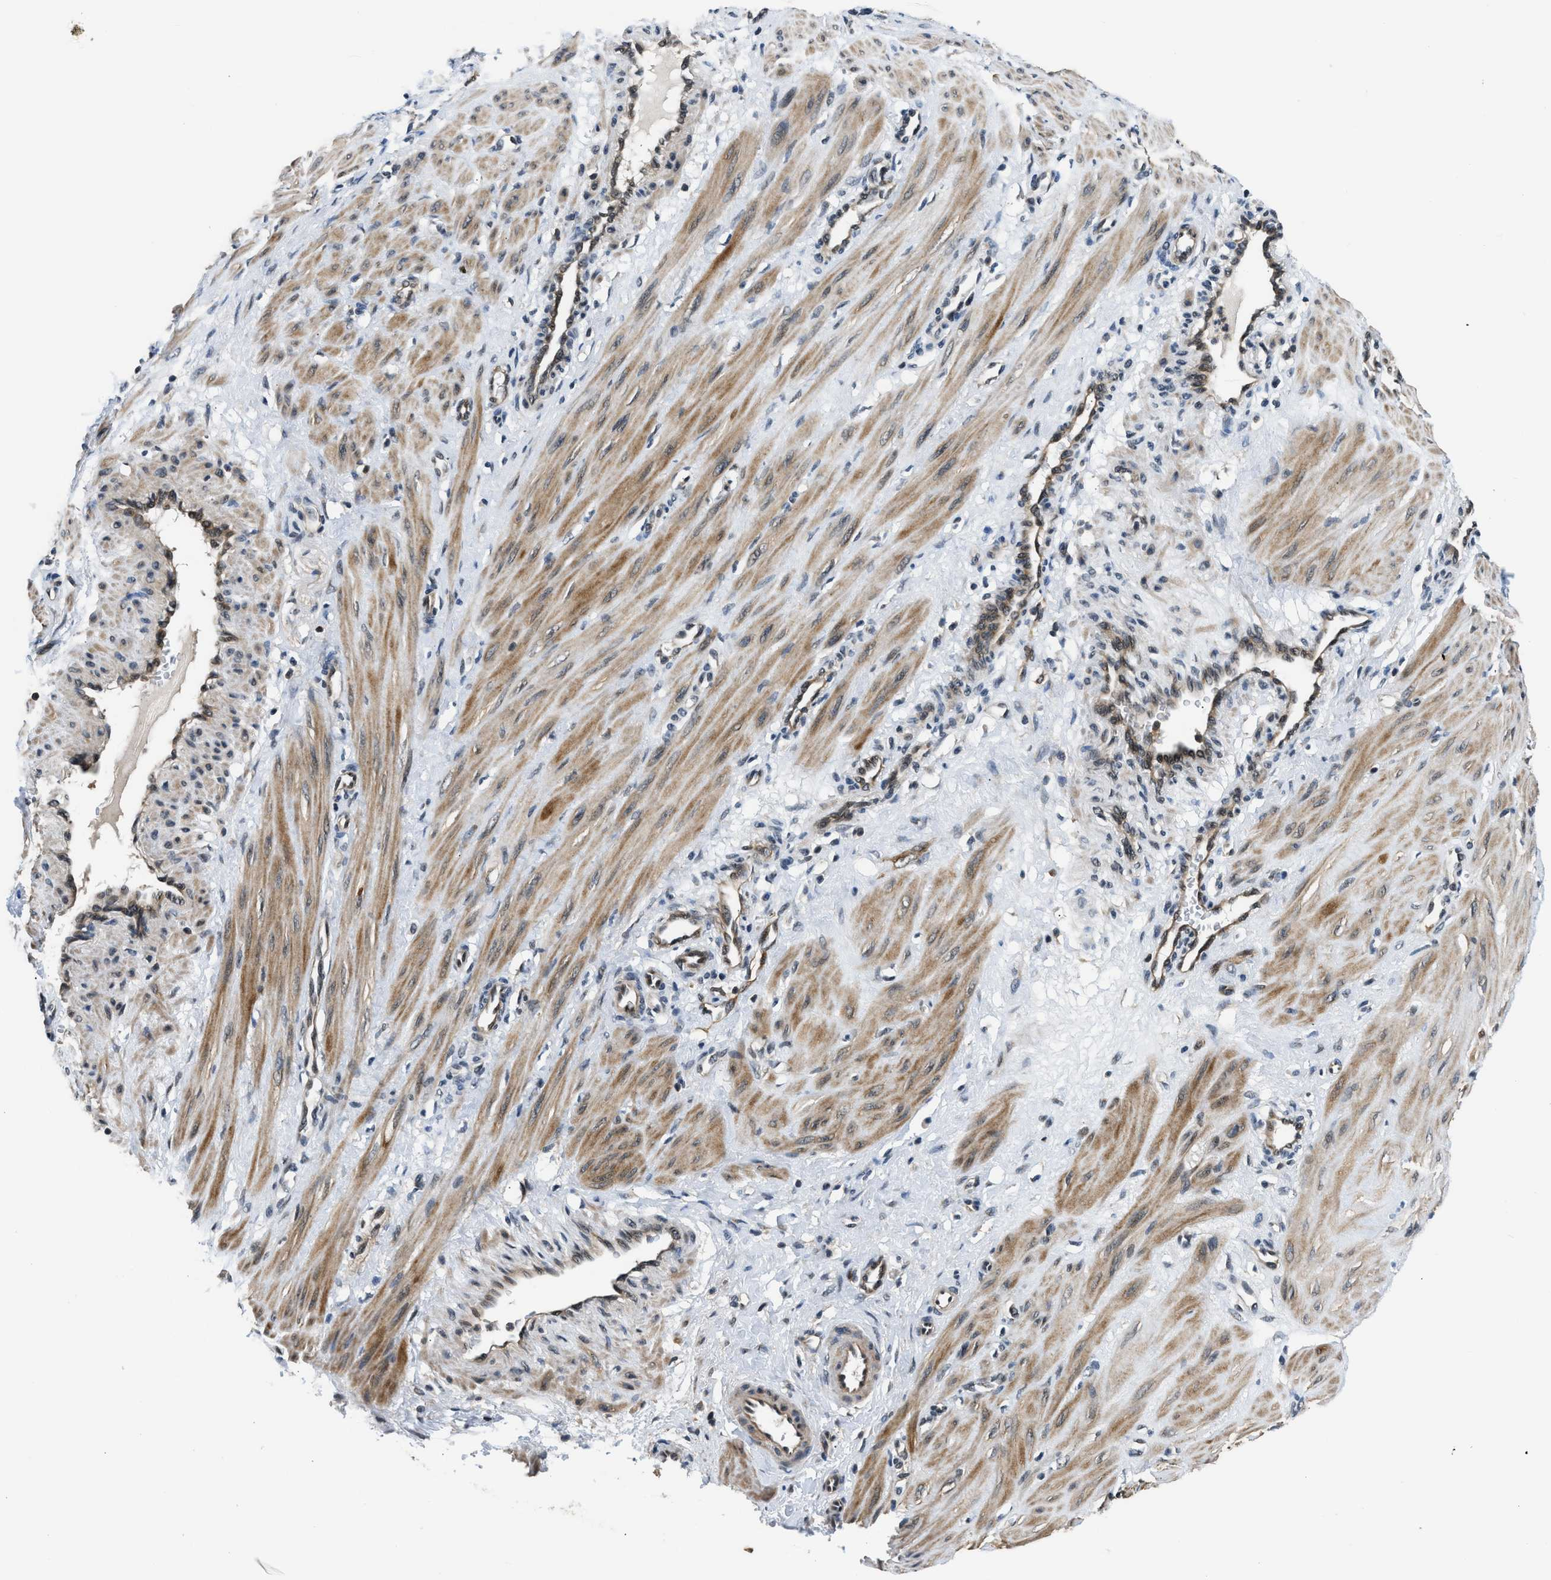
{"staining": {"intensity": "strong", "quantity": ">75%", "location": "cytoplasmic/membranous"}, "tissue": "smooth muscle", "cell_type": "Smooth muscle cells", "image_type": "normal", "snomed": [{"axis": "morphology", "description": "Normal tissue, NOS"}, {"axis": "topography", "description": "Endometrium"}], "caption": "There is high levels of strong cytoplasmic/membranous positivity in smooth muscle cells of normal smooth muscle, as demonstrated by immunohistochemical staining (brown color).", "gene": "MTMR1", "patient": {"sex": "female", "age": 33}}